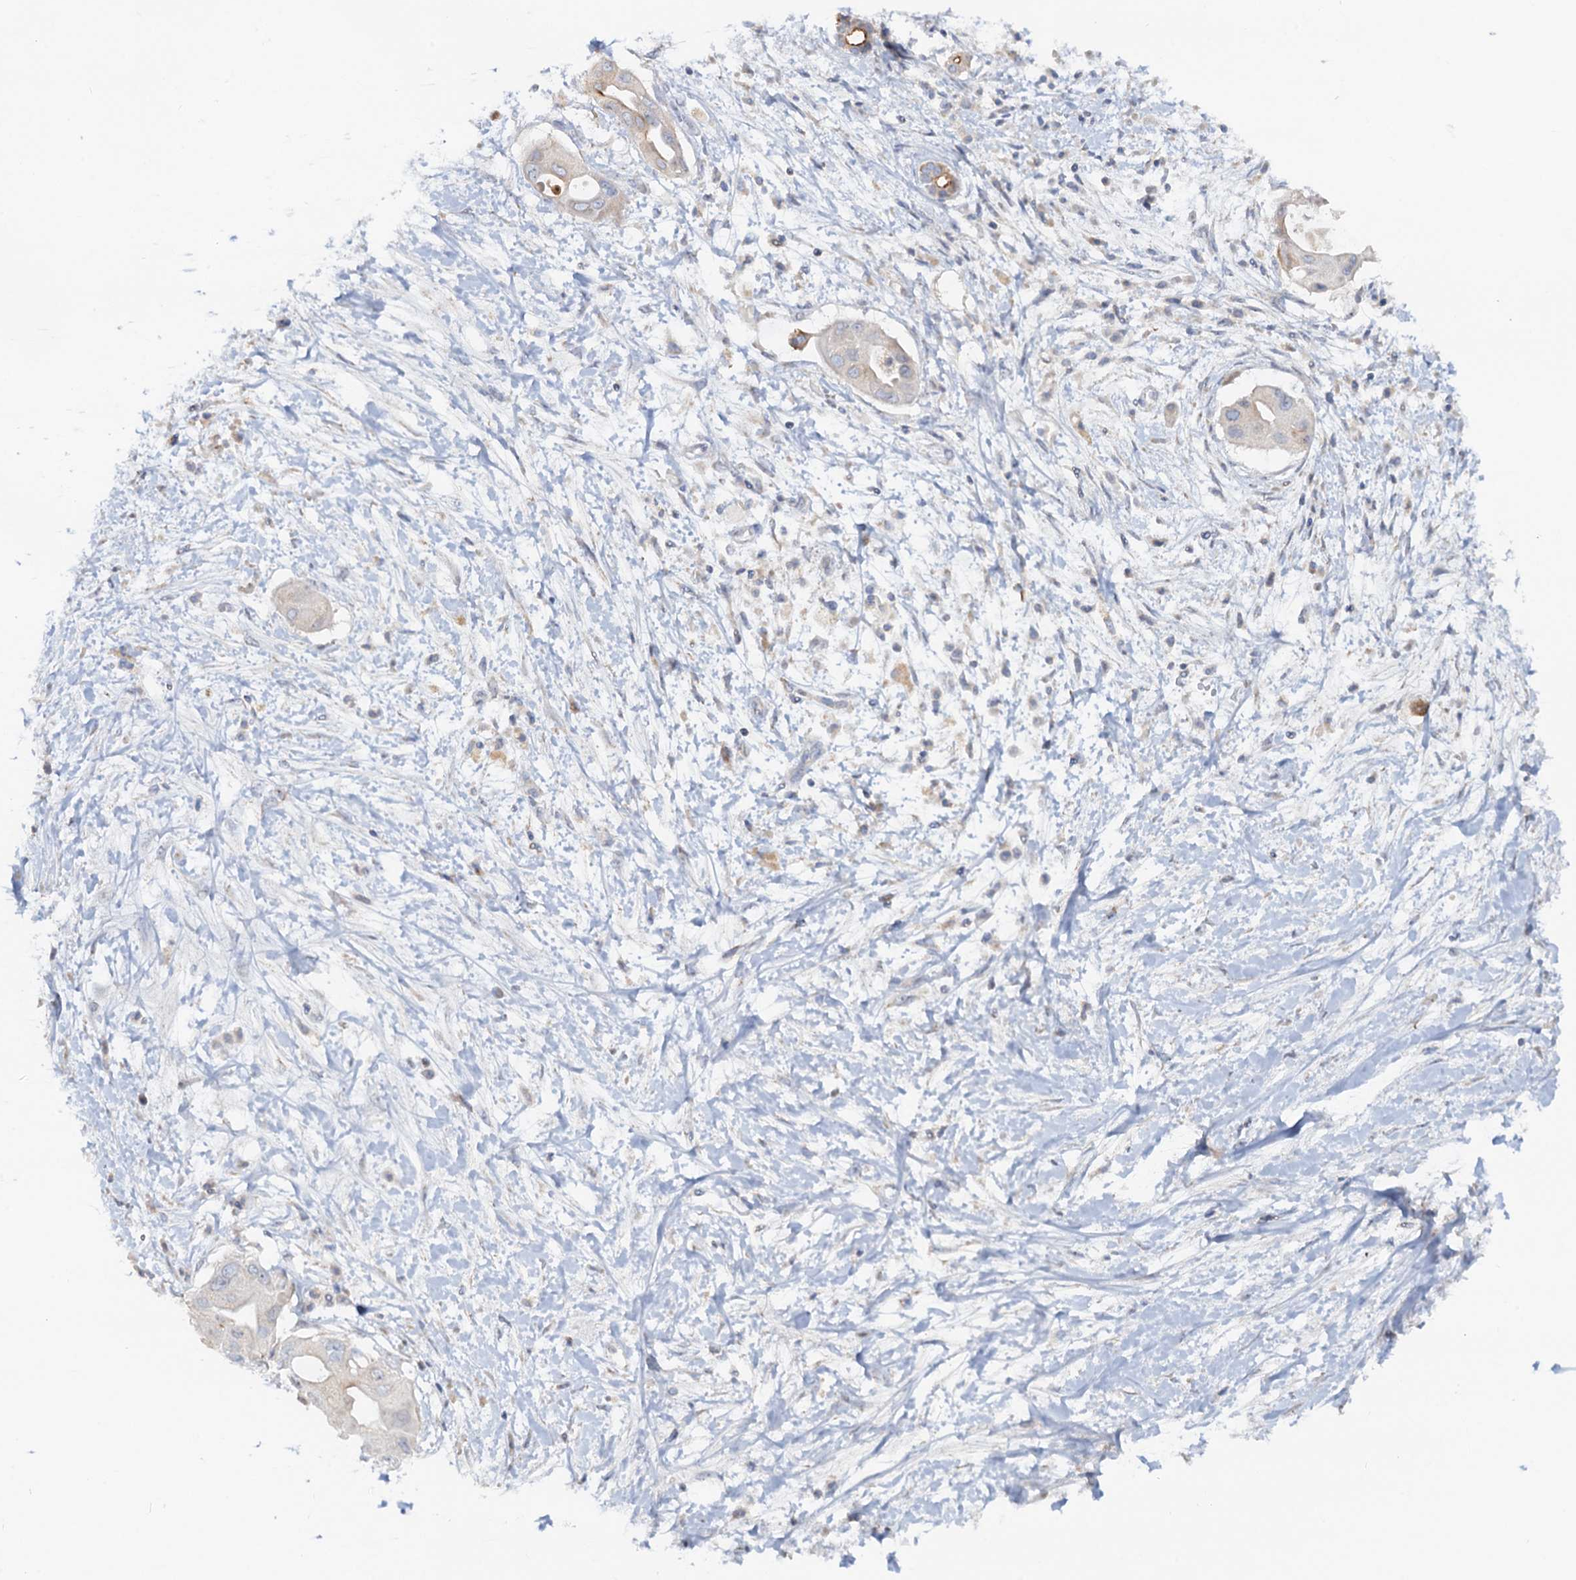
{"staining": {"intensity": "strong", "quantity": "<25%", "location": "cytoplasmic/membranous"}, "tissue": "pancreatic cancer", "cell_type": "Tumor cells", "image_type": "cancer", "snomed": [{"axis": "morphology", "description": "Adenocarcinoma, NOS"}, {"axis": "topography", "description": "Pancreas"}], "caption": "Protein positivity by IHC shows strong cytoplasmic/membranous staining in approximately <25% of tumor cells in pancreatic adenocarcinoma.", "gene": "PLLP", "patient": {"sex": "male", "age": 68}}